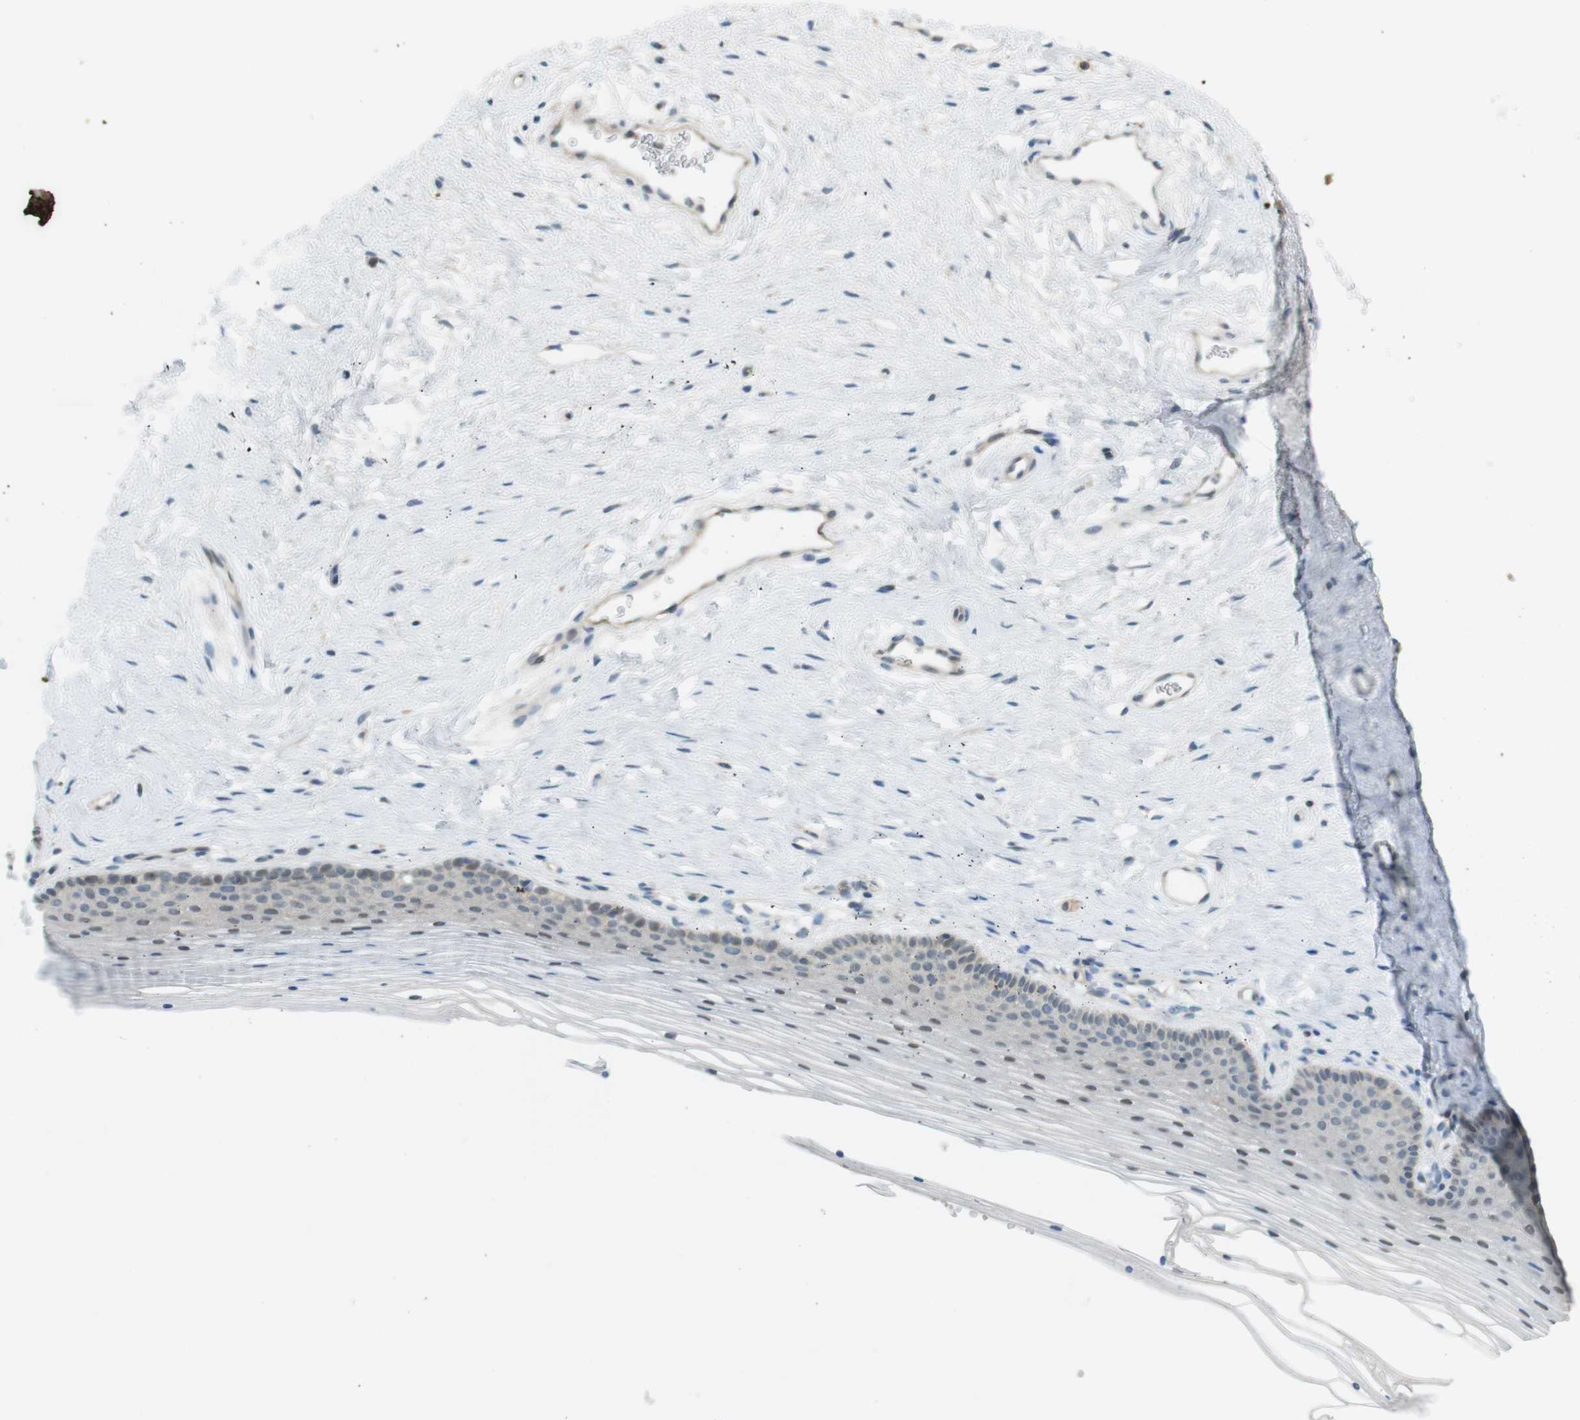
{"staining": {"intensity": "moderate", "quantity": "<25%", "location": "cytoplasmic/membranous,nuclear"}, "tissue": "vagina", "cell_type": "Squamous epithelial cells", "image_type": "normal", "snomed": [{"axis": "morphology", "description": "Normal tissue, NOS"}, {"axis": "topography", "description": "Vagina"}], "caption": "Immunohistochemistry (DAB (3,3'-diaminobenzidine)) staining of unremarkable human vagina shows moderate cytoplasmic/membranous,nuclear protein positivity in approximately <25% of squamous epithelial cells.", "gene": "ZDHHC20", "patient": {"sex": "female", "age": 32}}